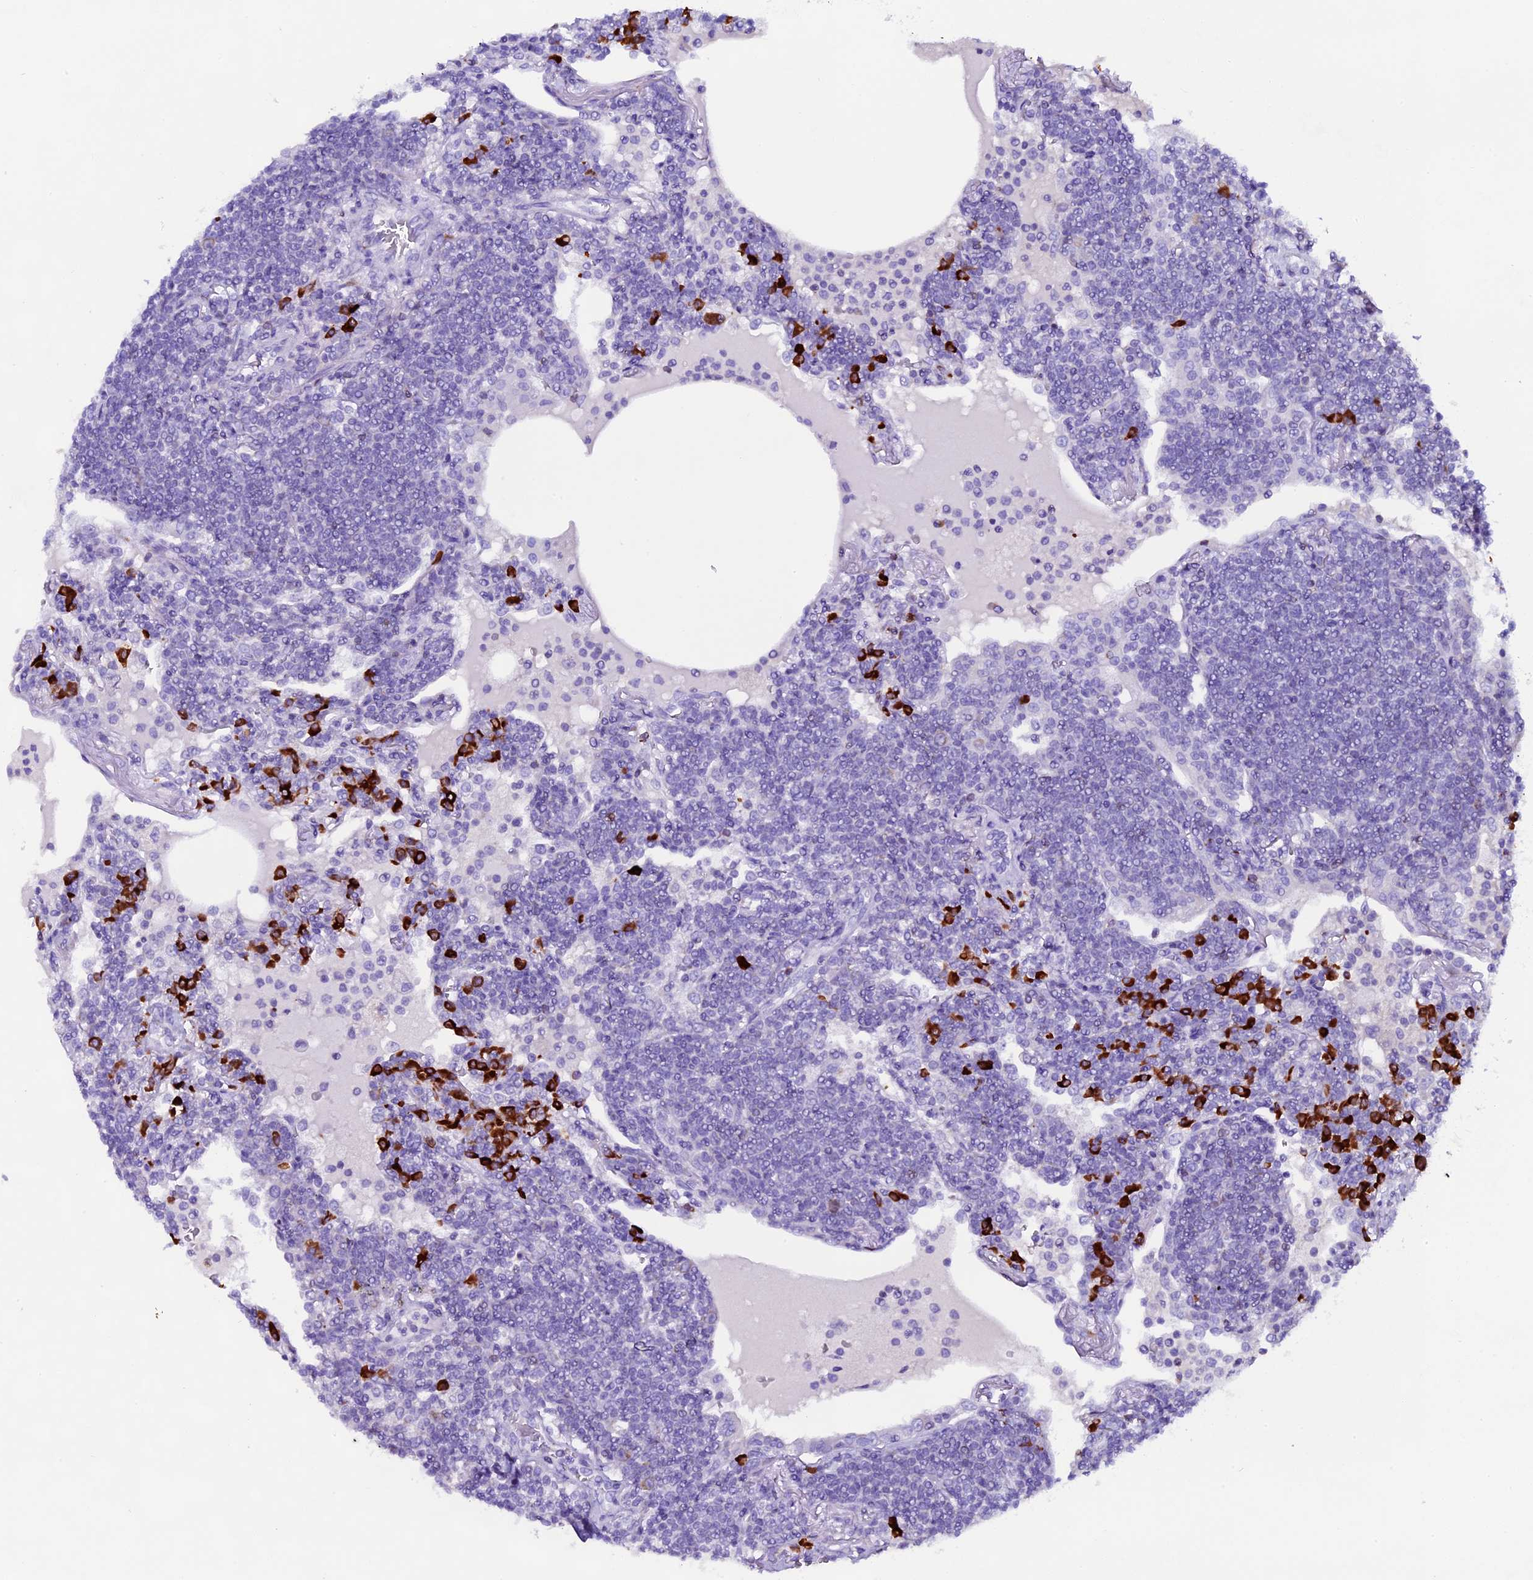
{"staining": {"intensity": "negative", "quantity": "none", "location": "none"}, "tissue": "lymphoma", "cell_type": "Tumor cells", "image_type": "cancer", "snomed": [{"axis": "morphology", "description": "Malignant lymphoma, non-Hodgkin's type, Low grade"}, {"axis": "topography", "description": "Lung"}], "caption": "DAB immunohistochemical staining of lymphoma displays no significant staining in tumor cells.", "gene": "FKBP11", "patient": {"sex": "female", "age": 71}}